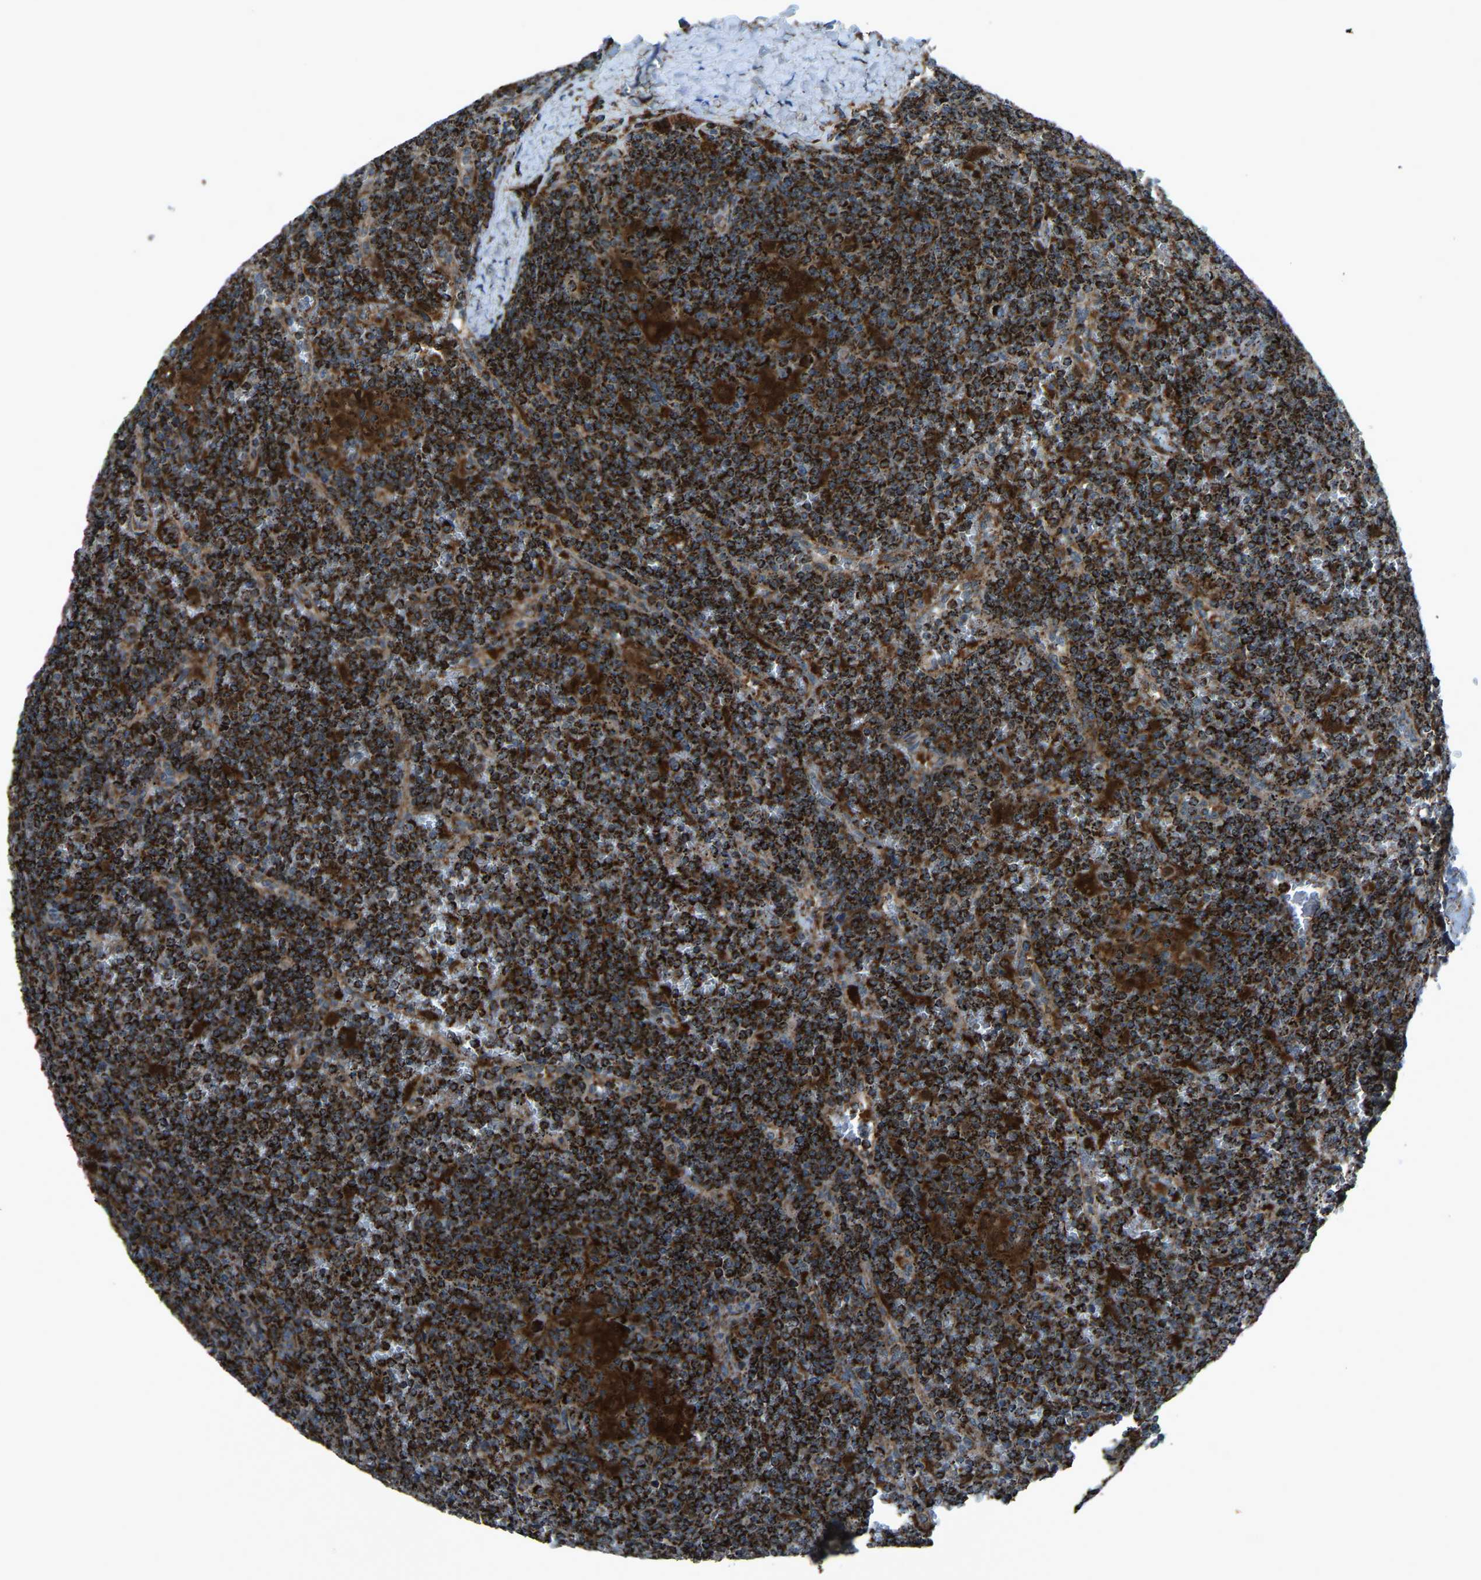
{"staining": {"intensity": "strong", "quantity": ">75%", "location": "cytoplasmic/membranous"}, "tissue": "lymphoma", "cell_type": "Tumor cells", "image_type": "cancer", "snomed": [{"axis": "morphology", "description": "Malignant lymphoma, non-Hodgkin's type, Low grade"}, {"axis": "topography", "description": "Spleen"}], "caption": "A photomicrograph of lymphoma stained for a protein exhibits strong cytoplasmic/membranous brown staining in tumor cells.", "gene": "AKR1A1", "patient": {"sex": "female", "age": 19}}